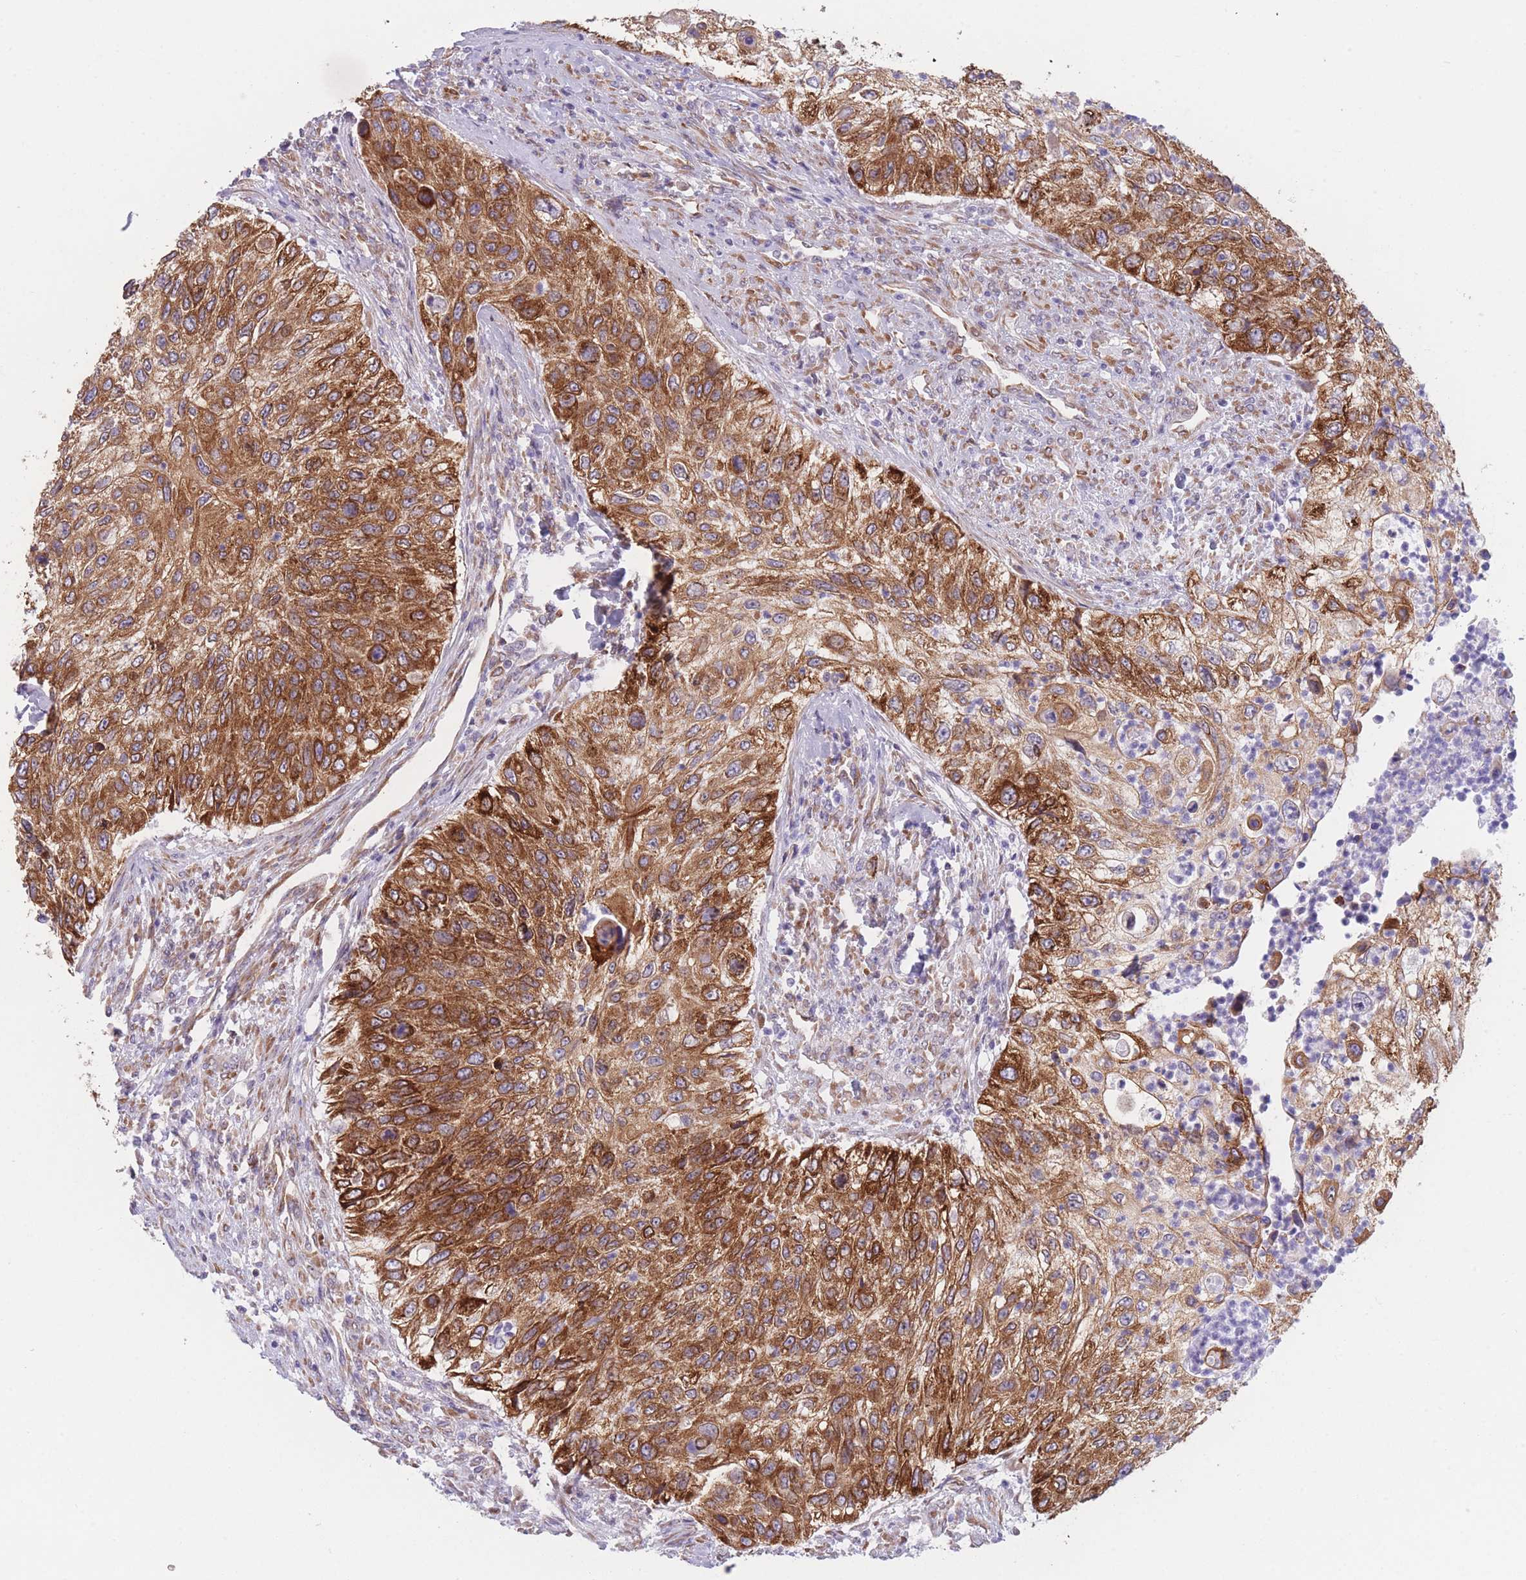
{"staining": {"intensity": "strong", "quantity": ">75%", "location": "cytoplasmic/membranous"}, "tissue": "urothelial cancer", "cell_type": "Tumor cells", "image_type": "cancer", "snomed": [{"axis": "morphology", "description": "Urothelial carcinoma, High grade"}, {"axis": "topography", "description": "Urinary bladder"}], "caption": "This photomicrograph displays urothelial cancer stained with IHC to label a protein in brown. The cytoplasmic/membranous of tumor cells show strong positivity for the protein. Nuclei are counter-stained blue.", "gene": "AK9", "patient": {"sex": "female", "age": 60}}